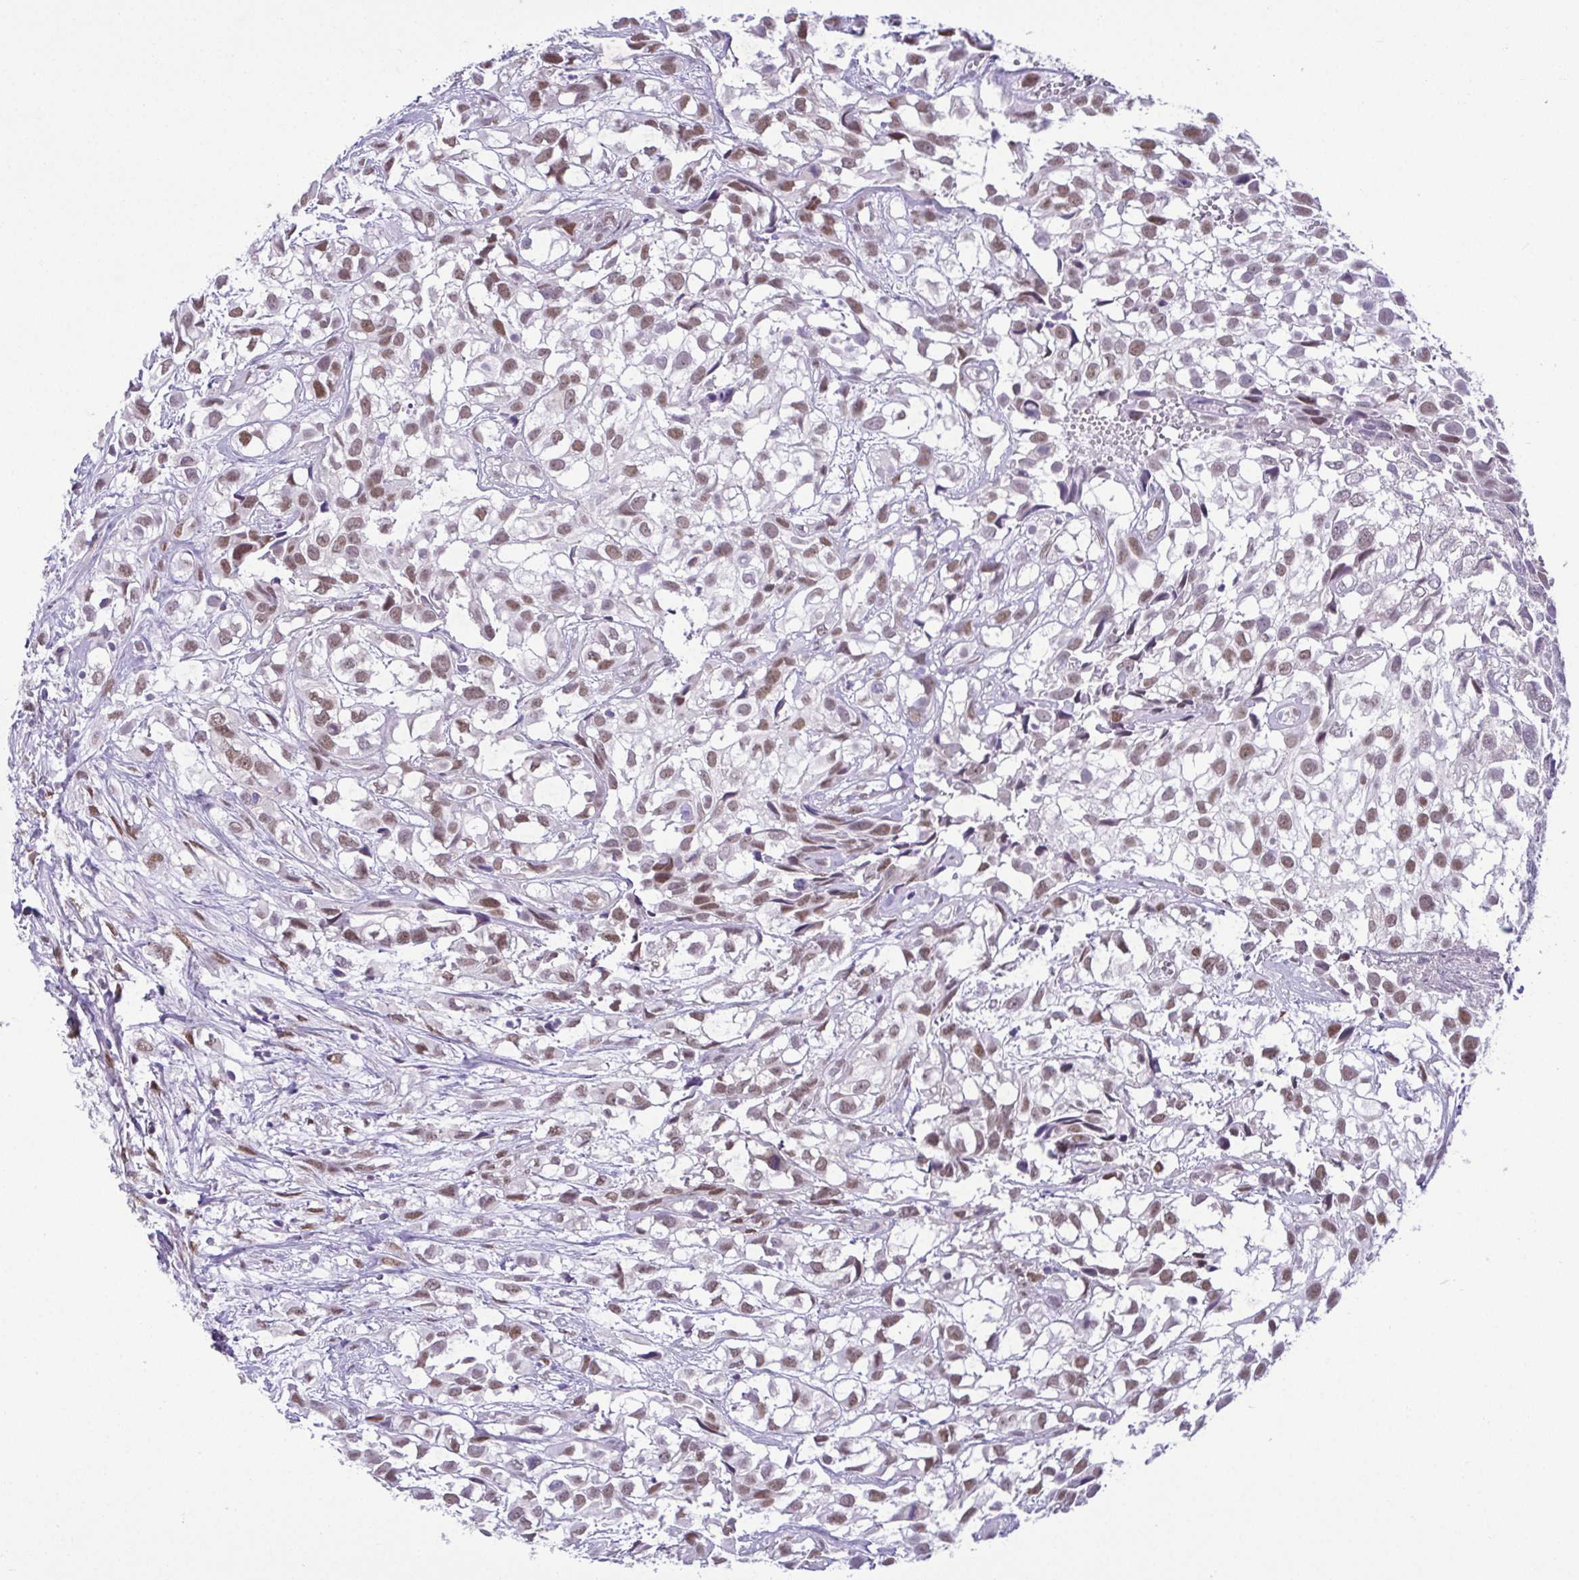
{"staining": {"intensity": "moderate", "quantity": ">75%", "location": "nuclear"}, "tissue": "urothelial cancer", "cell_type": "Tumor cells", "image_type": "cancer", "snomed": [{"axis": "morphology", "description": "Urothelial carcinoma, High grade"}, {"axis": "topography", "description": "Urinary bladder"}], "caption": "A micrograph showing moderate nuclear positivity in about >75% of tumor cells in urothelial carcinoma (high-grade), as visualized by brown immunohistochemical staining.", "gene": "RBM3", "patient": {"sex": "male", "age": 56}}